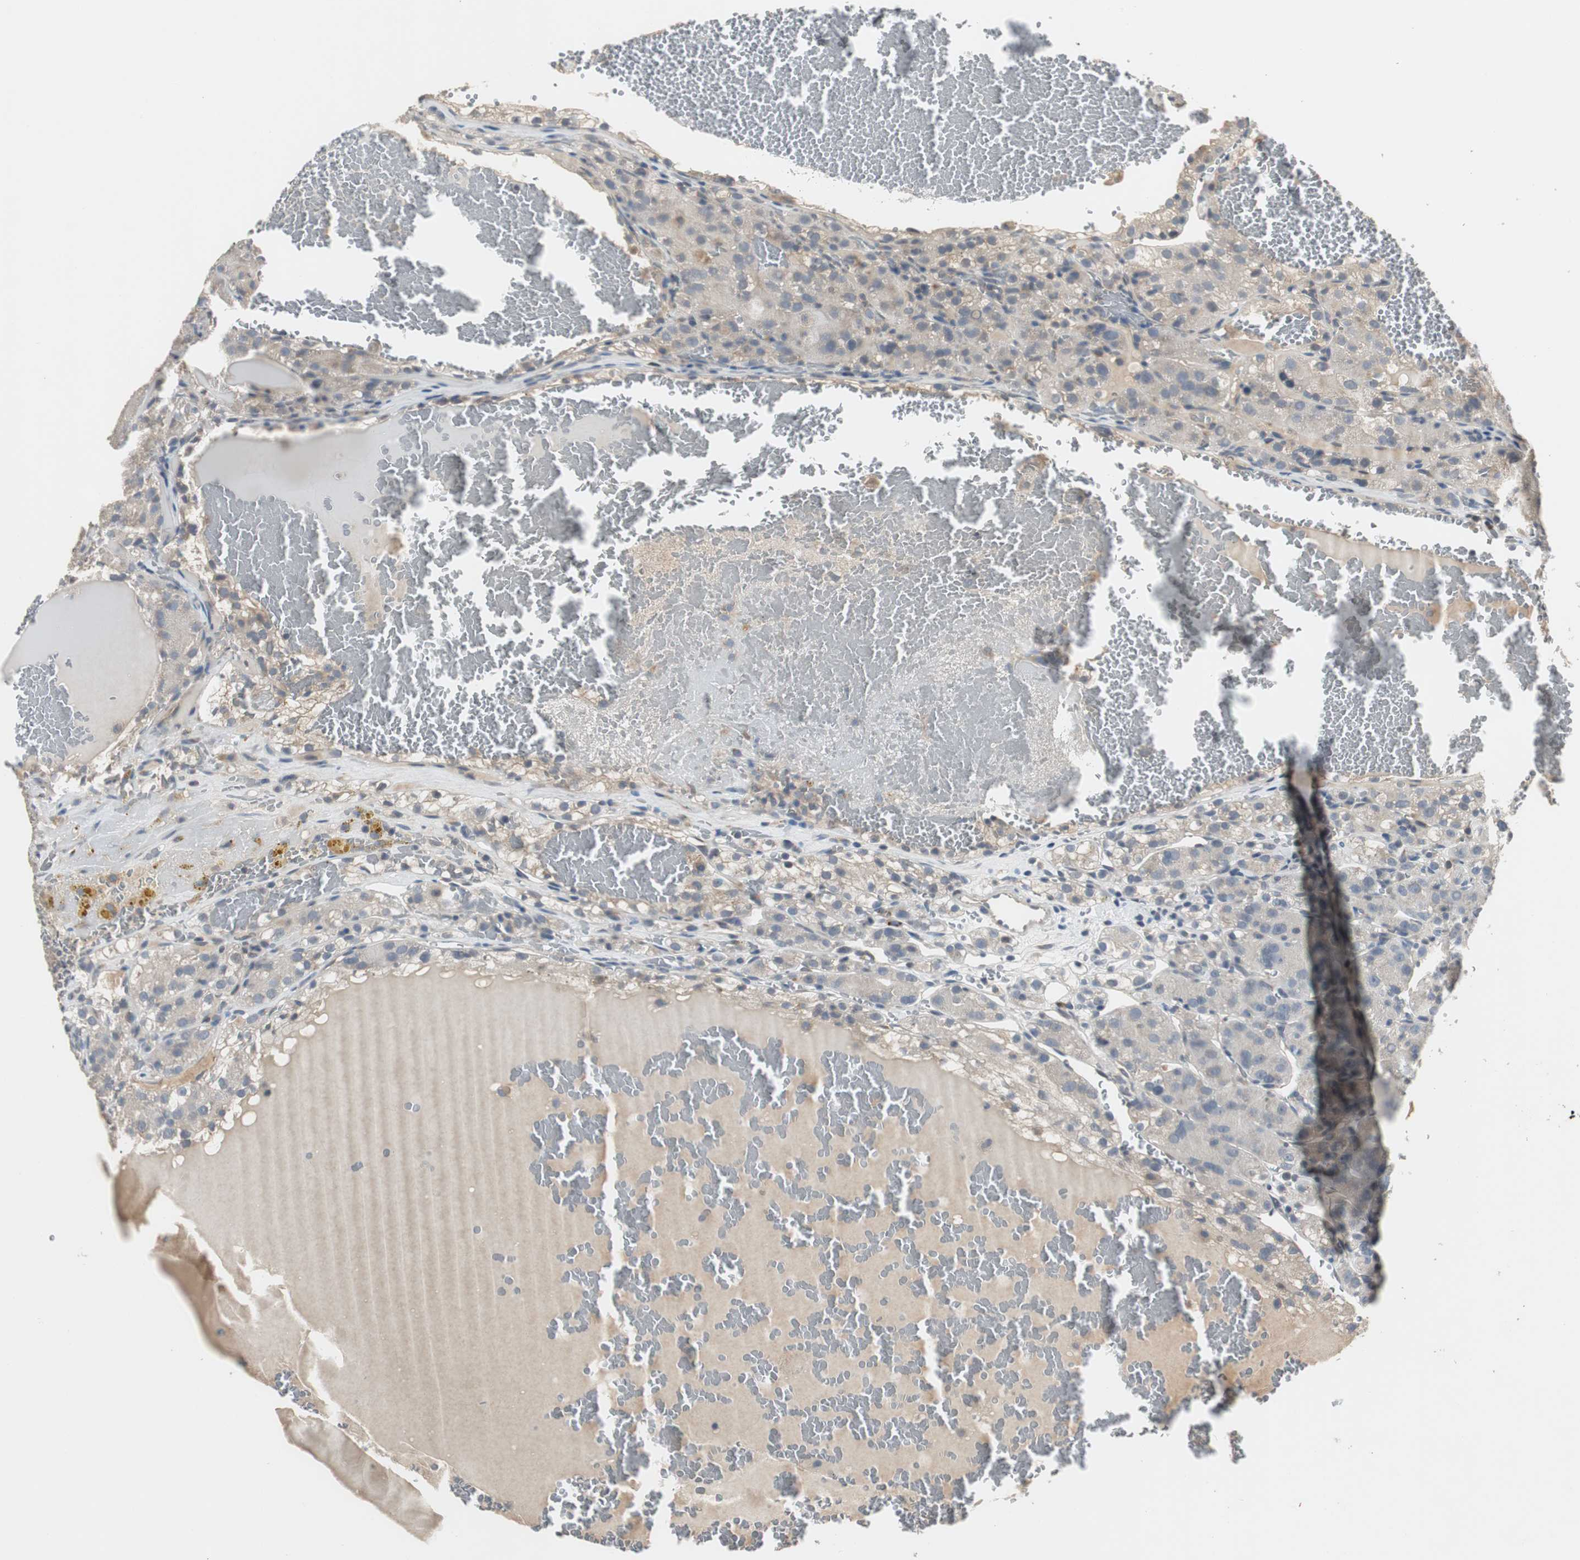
{"staining": {"intensity": "negative", "quantity": "none", "location": "none"}, "tissue": "renal cancer", "cell_type": "Tumor cells", "image_type": "cancer", "snomed": [{"axis": "morphology", "description": "Normal tissue, NOS"}, {"axis": "morphology", "description": "Adenocarcinoma, NOS"}, {"axis": "topography", "description": "Kidney"}], "caption": "A high-resolution histopathology image shows immunohistochemistry (IHC) staining of adenocarcinoma (renal), which displays no significant expression in tumor cells. (DAB immunohistochemistry visualized using brightfield microscopy, high magnification).", "gene": "MYT1", "patient": {"sex": "male", "age": 61}}